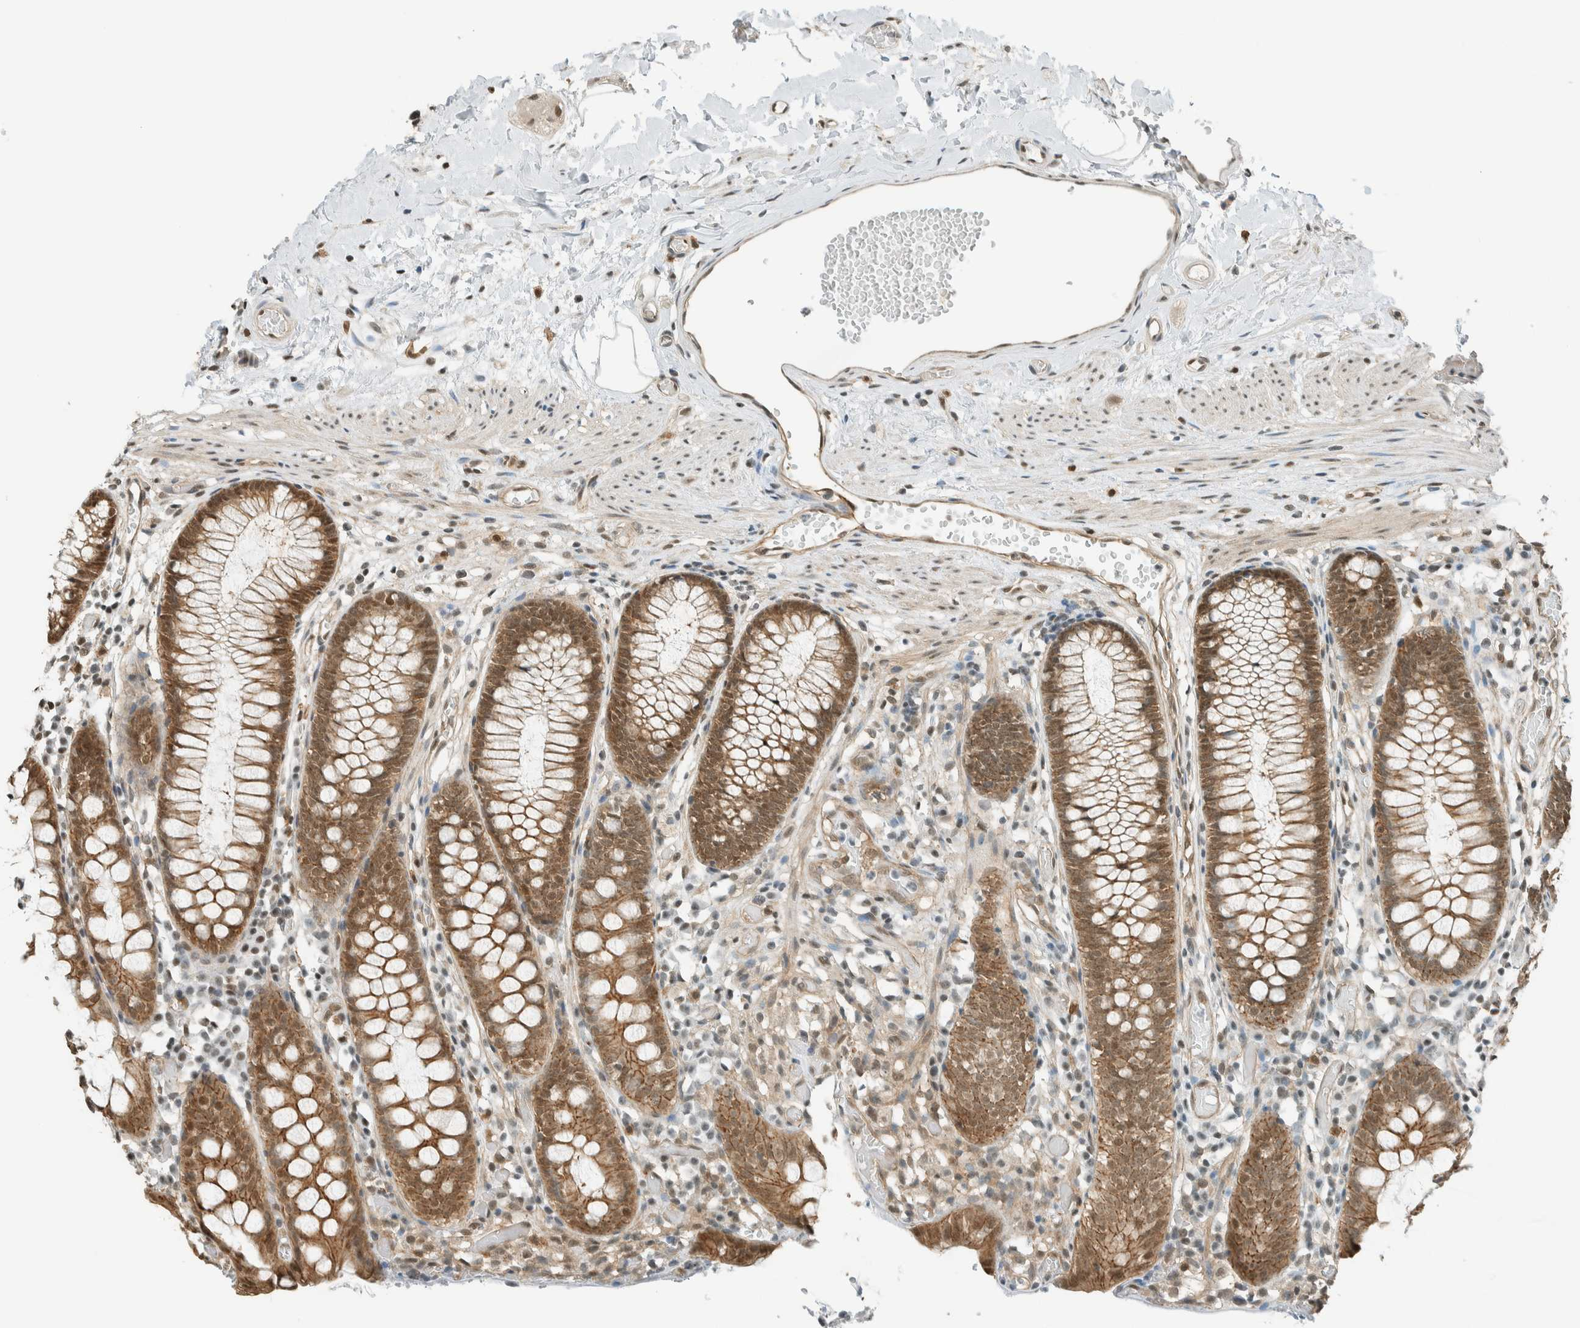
{"staining": {"intensity": "moderate", "quantity": "25%-75%", "location": "cytoplasmic/membranous,nuclear"}, "tissue": "colon", "cell_type": "Endothelial cells", "image_type": "normal", "snomed": [{"axis": "morphology", "description": "Normal tissue, NOS"}, {"axis": "topography", "description": "Colon"}], "caption": "High-magnification brightfield microscopy of benign colon stained with DAB (3,3'-diaminobenzidine) (brown) and counterstained with hematoxylin (blue). endothelial cells exhibit moderate cytoplasmic/membranous,nuclear expression is appreciated in approximately25%-75% of cells.", "gene": "NIBAN2", "patient": {"sex": "male", "age": 14}}